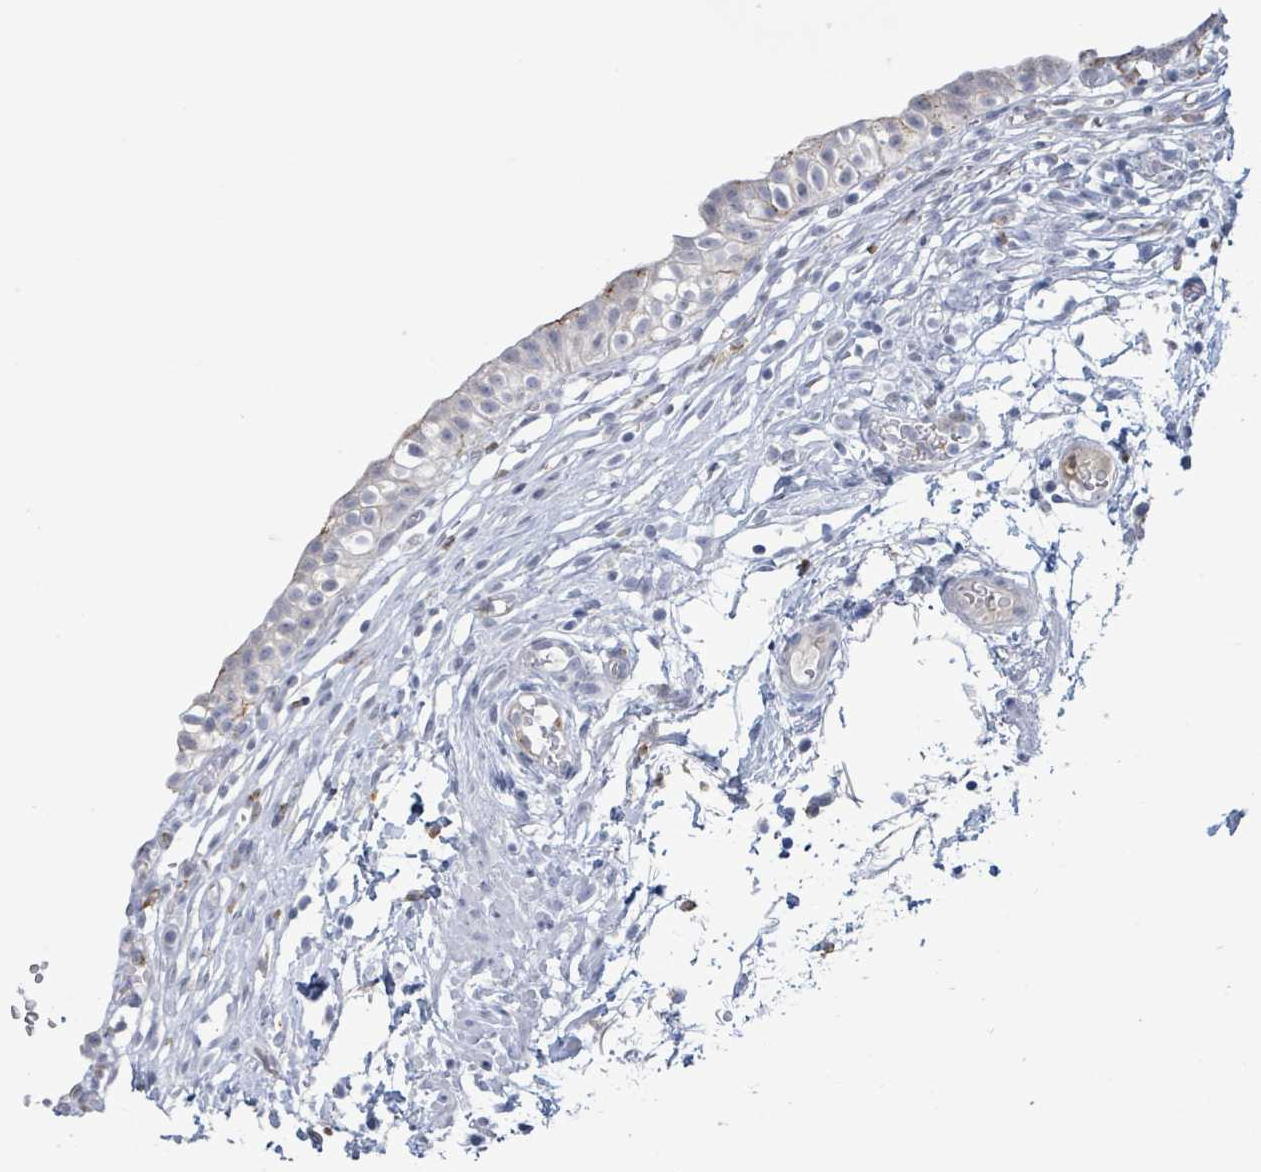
{"staining": {"intensity": "negative", "quantity": "none", "location": "none"}, "tissue": "urinary bladder", "cell_type": "Urothelial cells", "image_type": "normal", "snomed": [{"axis": "morphology", "description": "Normal tissue, NOS"}, {"axis": "topography", "description": "Urinary bladder"}, {"axis": "topography", "description": "Peripheral nerve tissue"}], "caption": "Immunohistochemistry (IHC) histopathology image of normal urinary bladder: urinary bladder stained with DAB reveals no significant protein expression in urothelial cells. (Stains: DAB immunohistochemistry with hematoxylin counter stain, Microscopy: brightfield microscopy at high magnification).", "gene": "LCLAT1", "patient": {"sex": "male", "age": 55}}